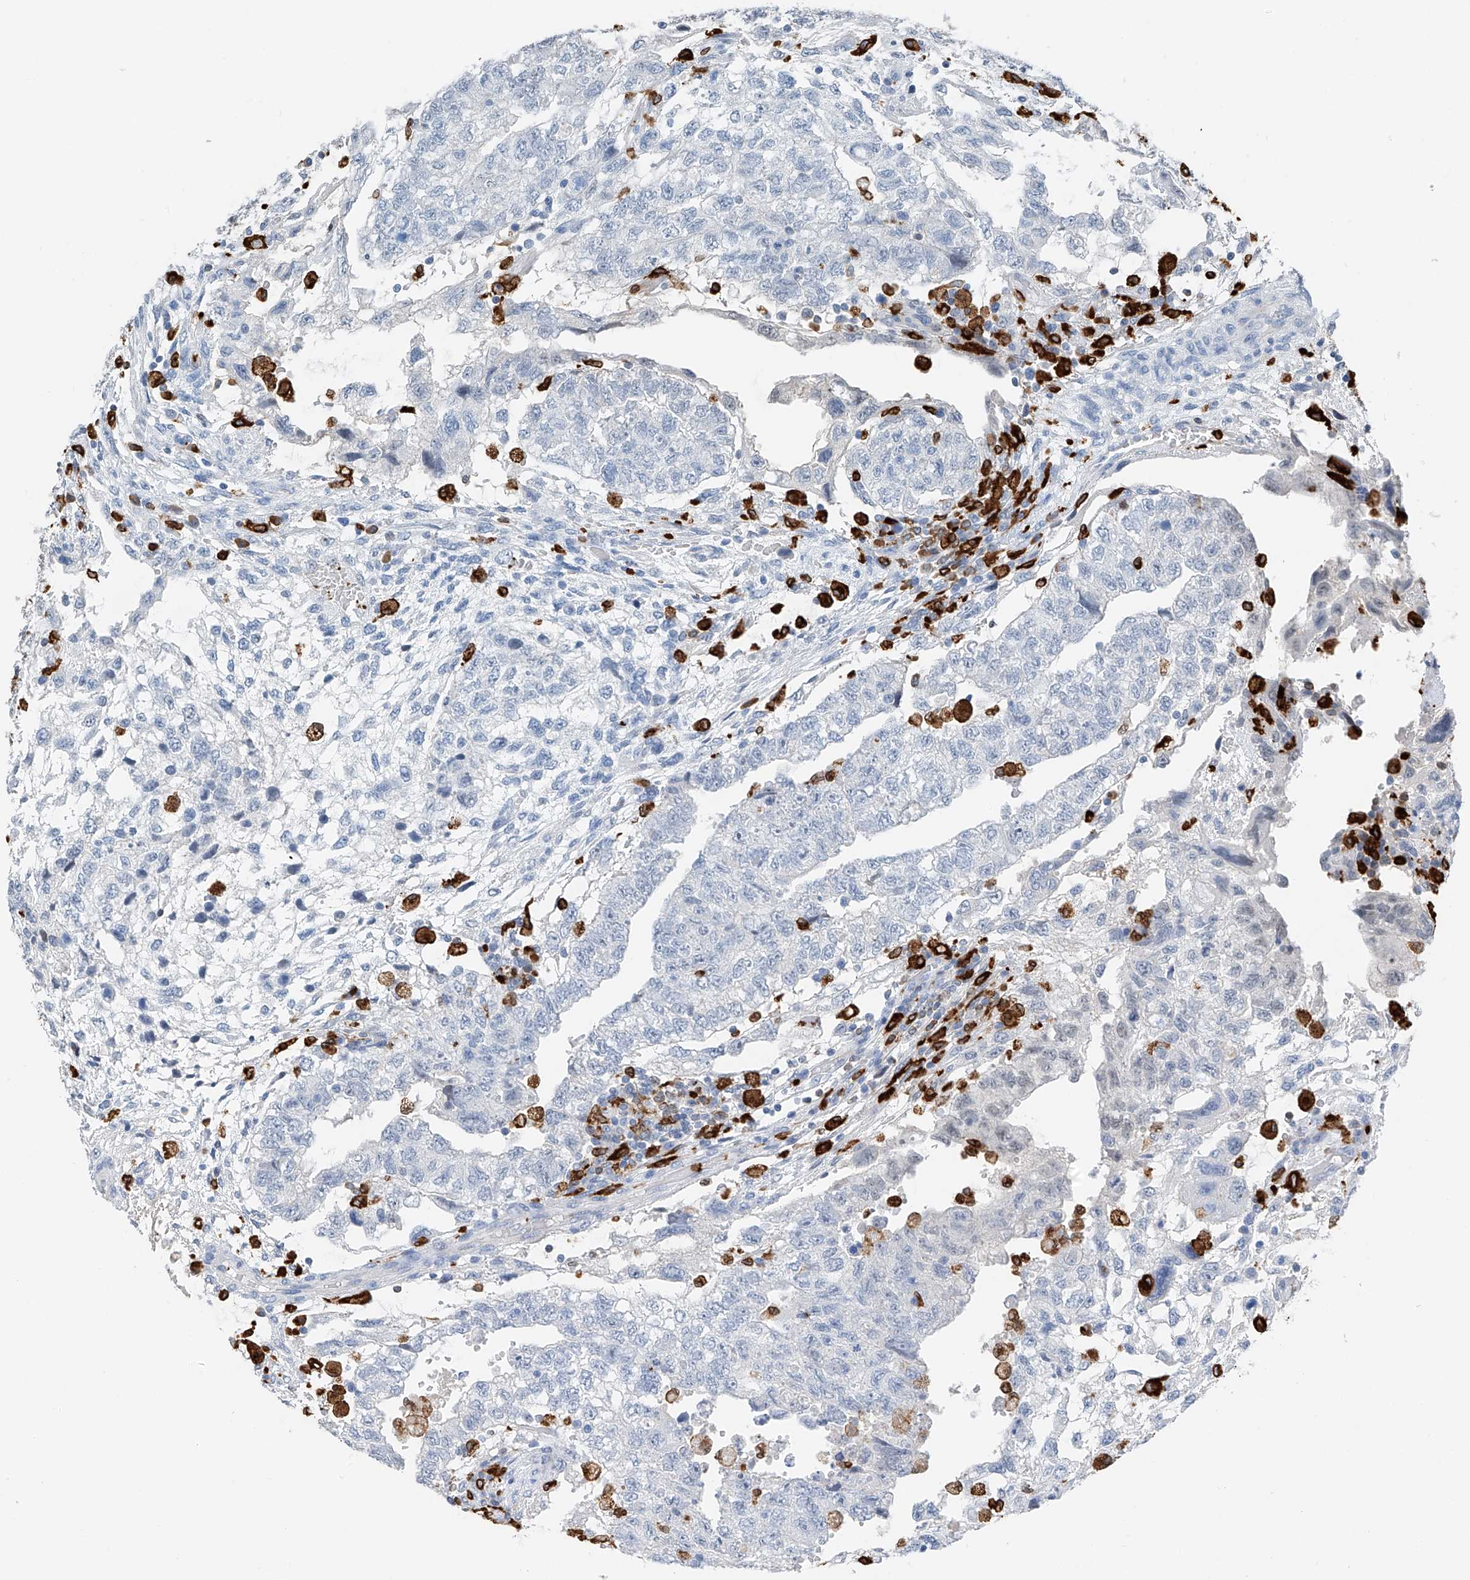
{"staining": {"intensity": "negative", "quantity": "none", "location": "none"}, "tissue": "testis cancer", "cell_type": "Tumor cells", "image_type": "cancer", "snomed": [{"axis": "morphology", "description": "Carcinoma, Embryonal, NOS"}, {"axis": "topography", "description": "Testis"}], "caption": "Tumor cells show no significant protein staining in testis cancer.", "gene": "TBXAS1", "patient": {"sex": "male", "age": 36}}